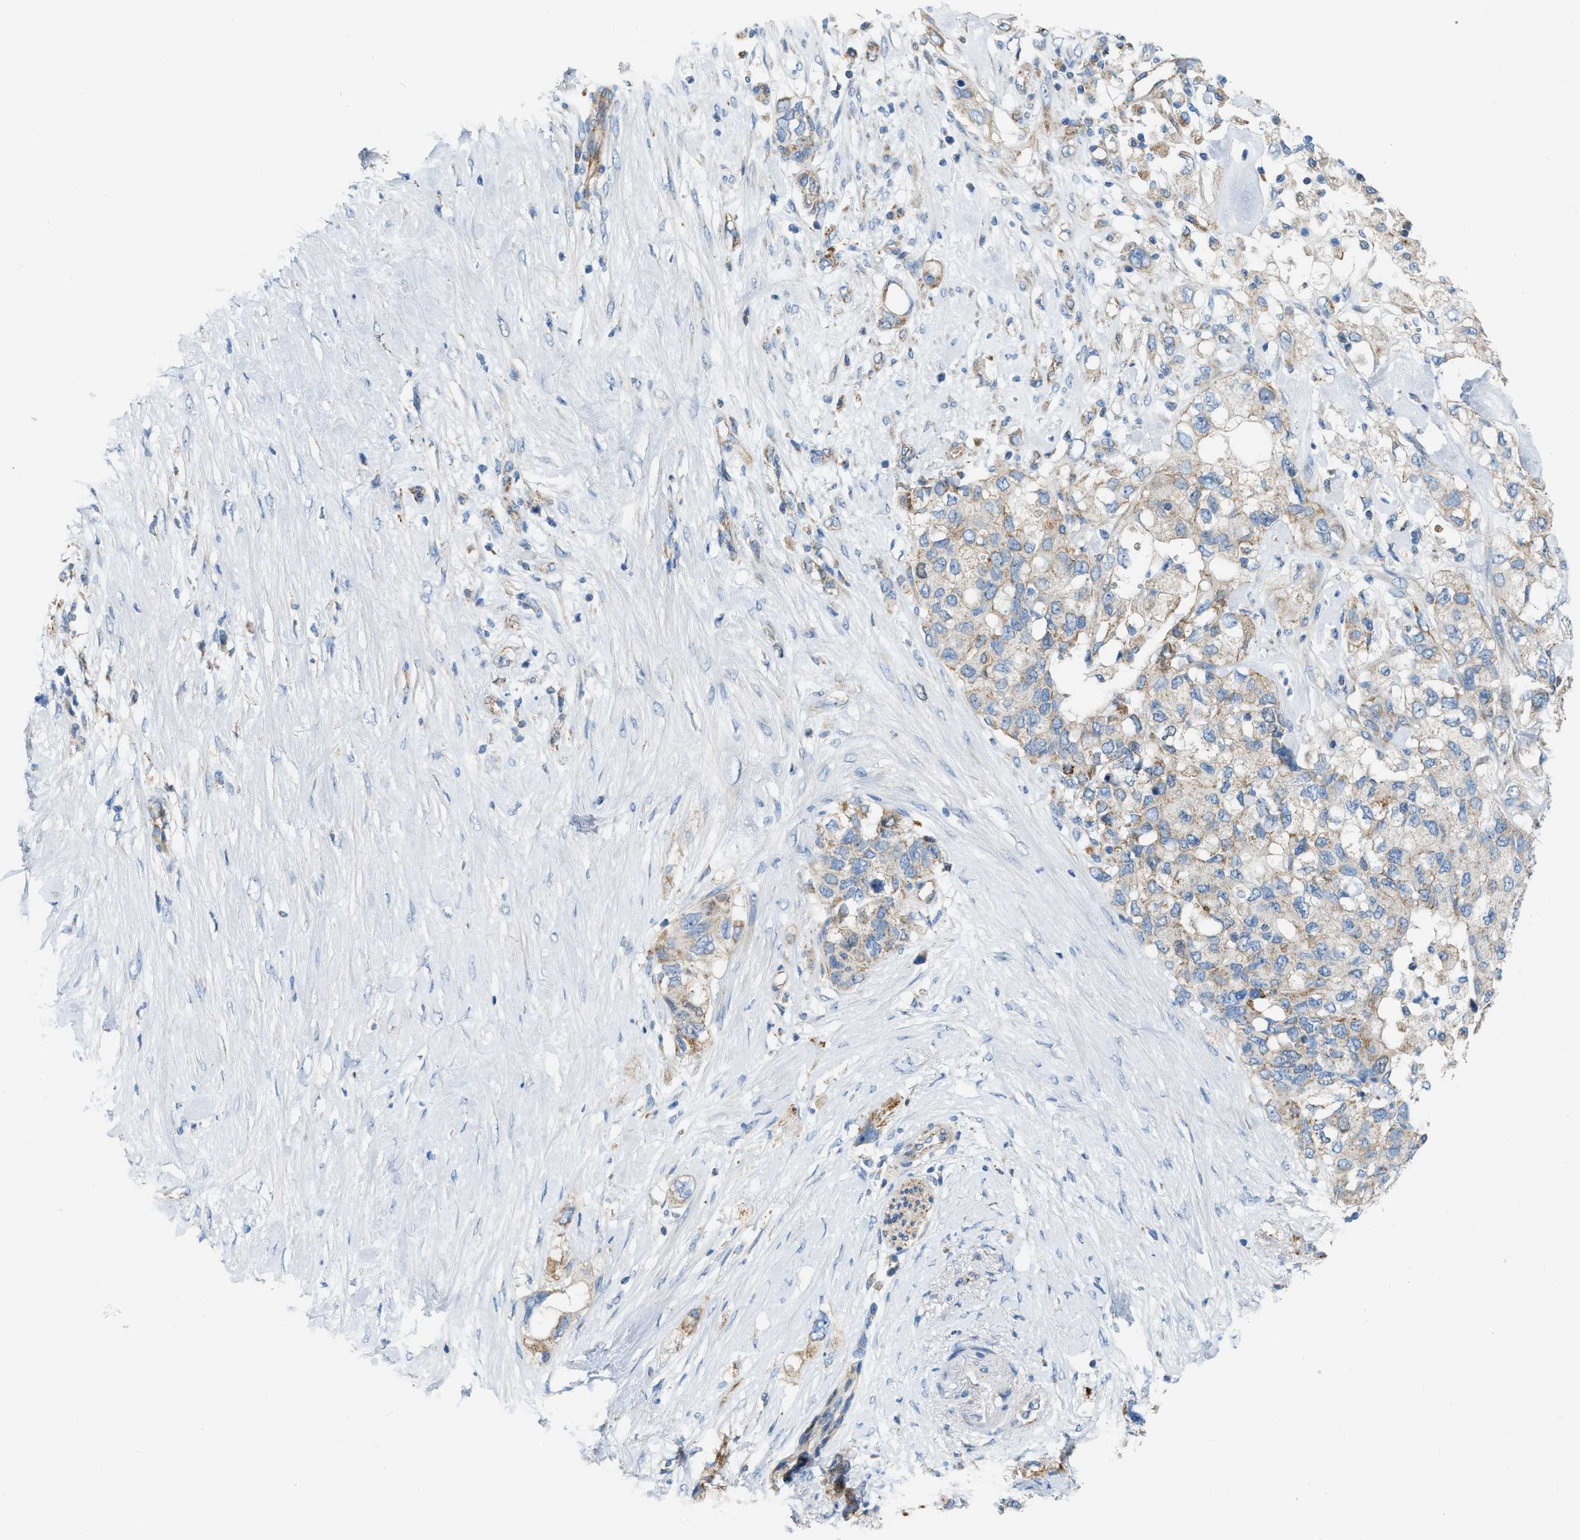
{"staining": {"intensity": "moderate", "quantity": "<25%", "location": "cytoplasmic/membranous"}, "tissue": "pancreatic cancer", "cell_type": "Tumor cells", "image_type": "cancer", "snomed": [{"axis": "morphology", "description": "Adenocarcinoma, NOS"}, {"axis": "topography", "description": "Pancreas"}], "caption": "Immunohistochemical staining of pancreatic cancer reveals low levels of moderate cytoplasmic/membranous positivity in about <25% of tumor cells. The protein is shown in brown color, while the nuclei are stained blue.", "gene": "JADE1", "patient": {"sex": "female", "age": 56}}